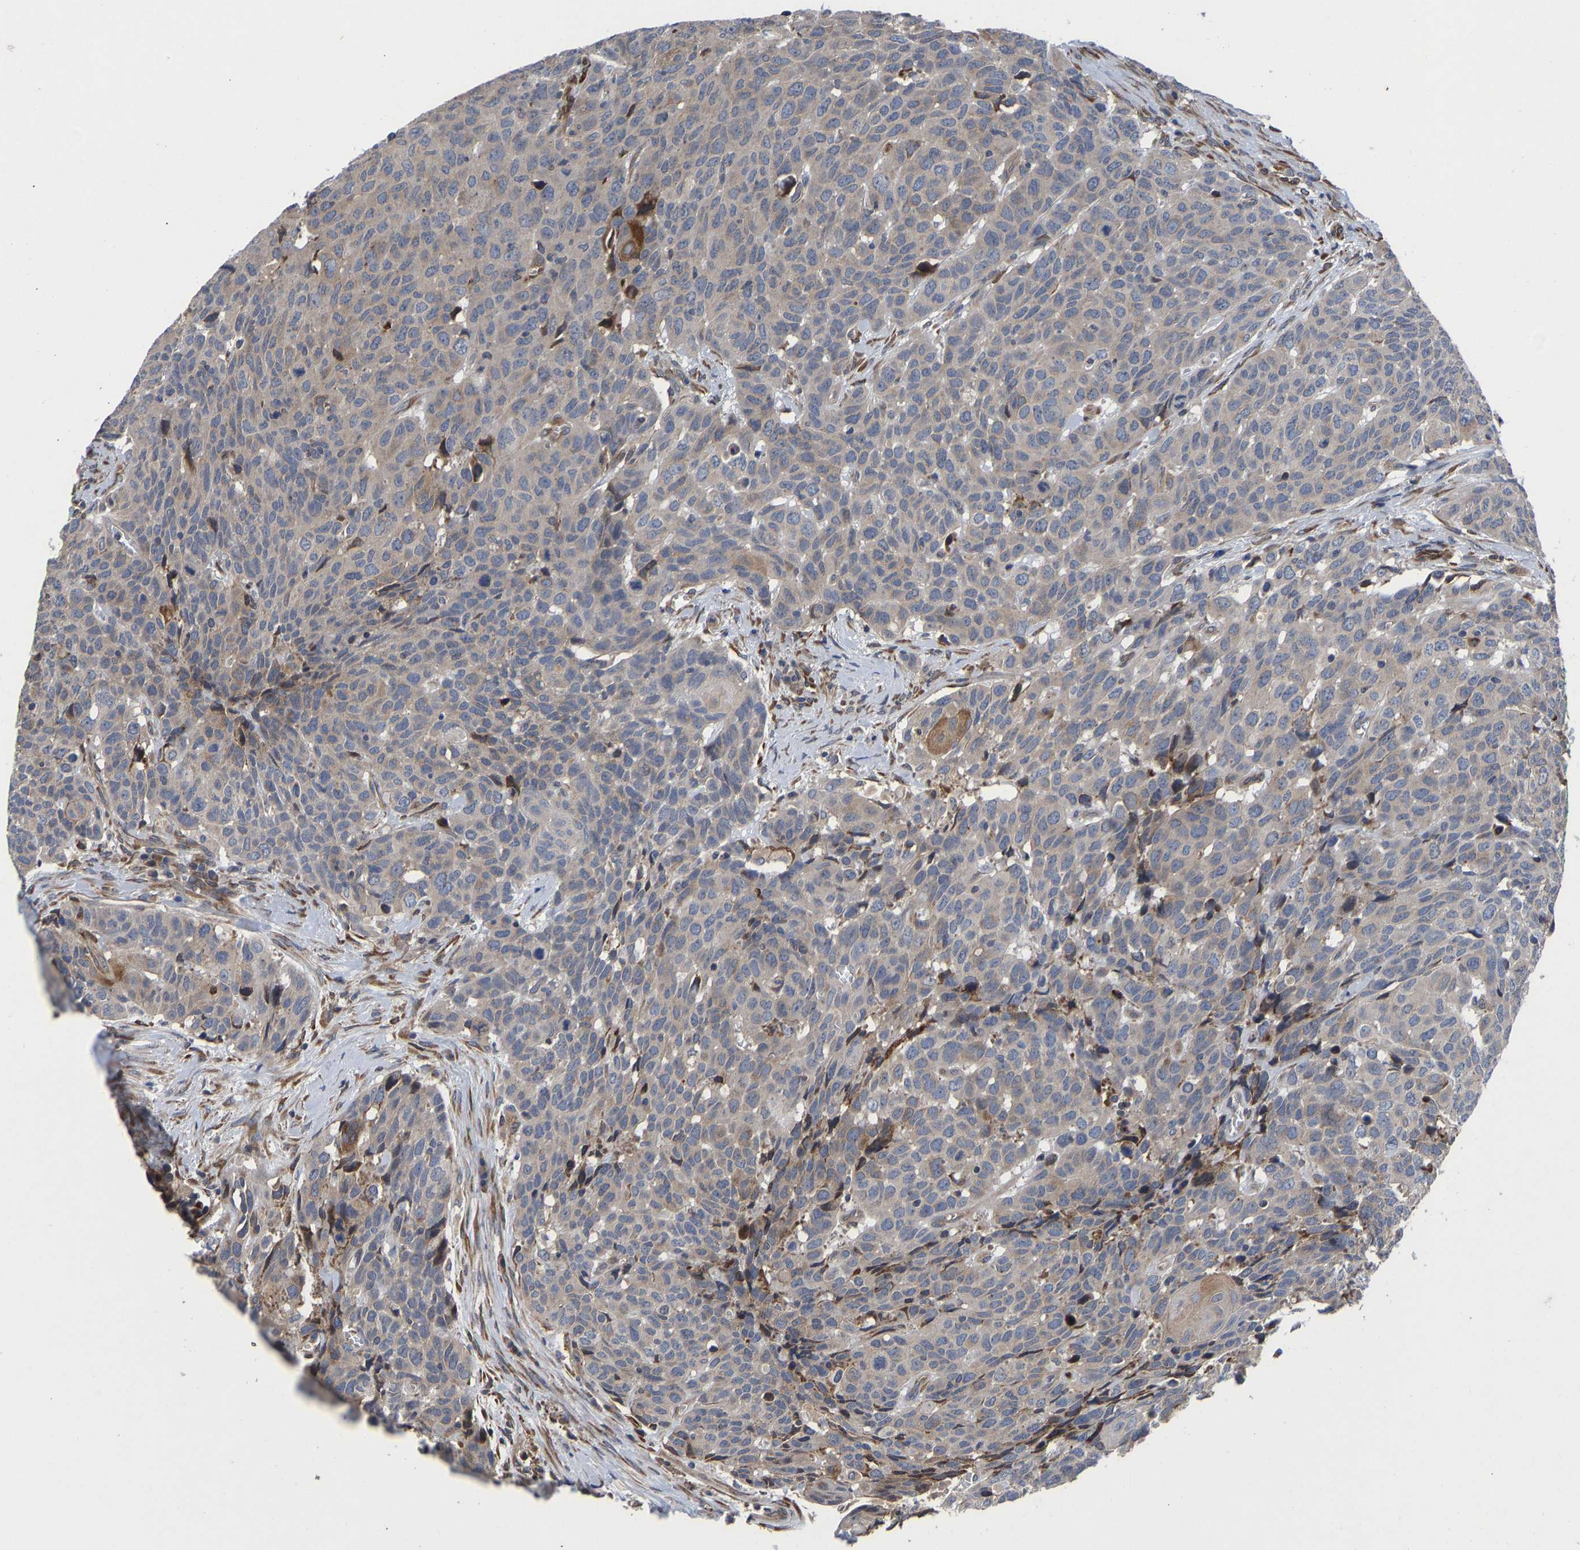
{"staining": {"intensity": "weak", "quantity": "<25%", "location": "cytoplasmic/membranous"}, "tissue": "head and neck cancer", "cell_type": "Tumor cells", "image_type": "cancer", "snomed": [{"axis": "morphology", "description": "Squamous cell carcinoma, NOS"}, {"axis": "topography", "description": "Head-Neck"}], "caption": "Tumor cells show no significant protein expression in head and neck cancer (squamous cell carcinoma). The staining is performed using DAB brown chromogen with nuclei counter-stained in using hematoxylin.", "gene": "FRRS1", "patient": {"sex": "male", "age": 66}}